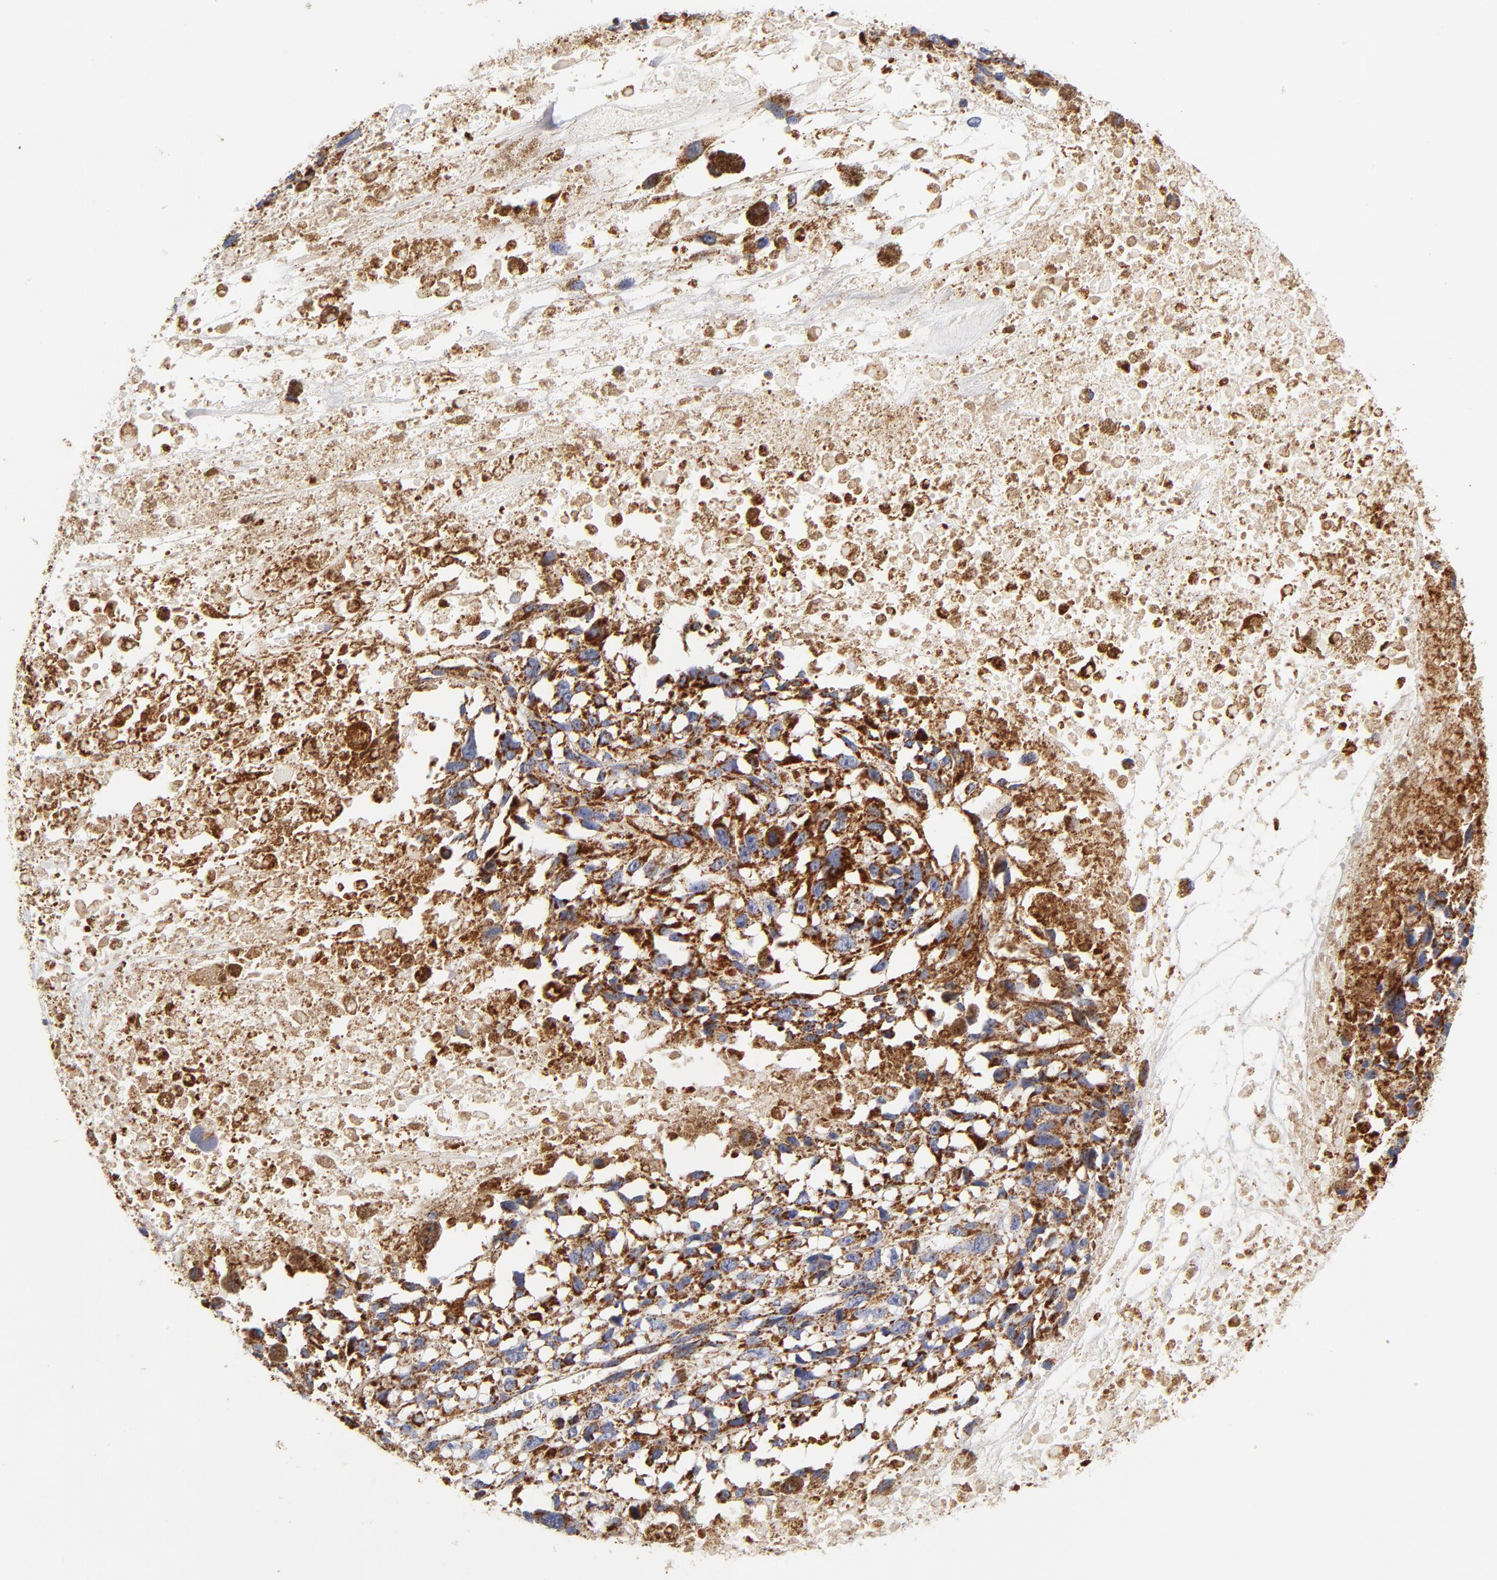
{"staining": {"intensity": "strong", "quantity": ">75%", "location": "cytoplasmic/membranous"}, "tissue": "melanoma", "cell_type": "Tumor cells", "image_type": "cancer", "snomed": [{"axis": "morphology", "description": "Malignant melanoma, Metastatic site"}, {"axis": "topography", "description": "Lymph node"}], "caption": "A high-resolution micrograph shows immunohistochemistry staining of malignant melanoma (metastatic site), which displays strong cytoplasmic/membranous positivity in approximately >75% of tumor cells.", "gene": "ECHS1", "patient": {"sex": "male", "age": 59}}